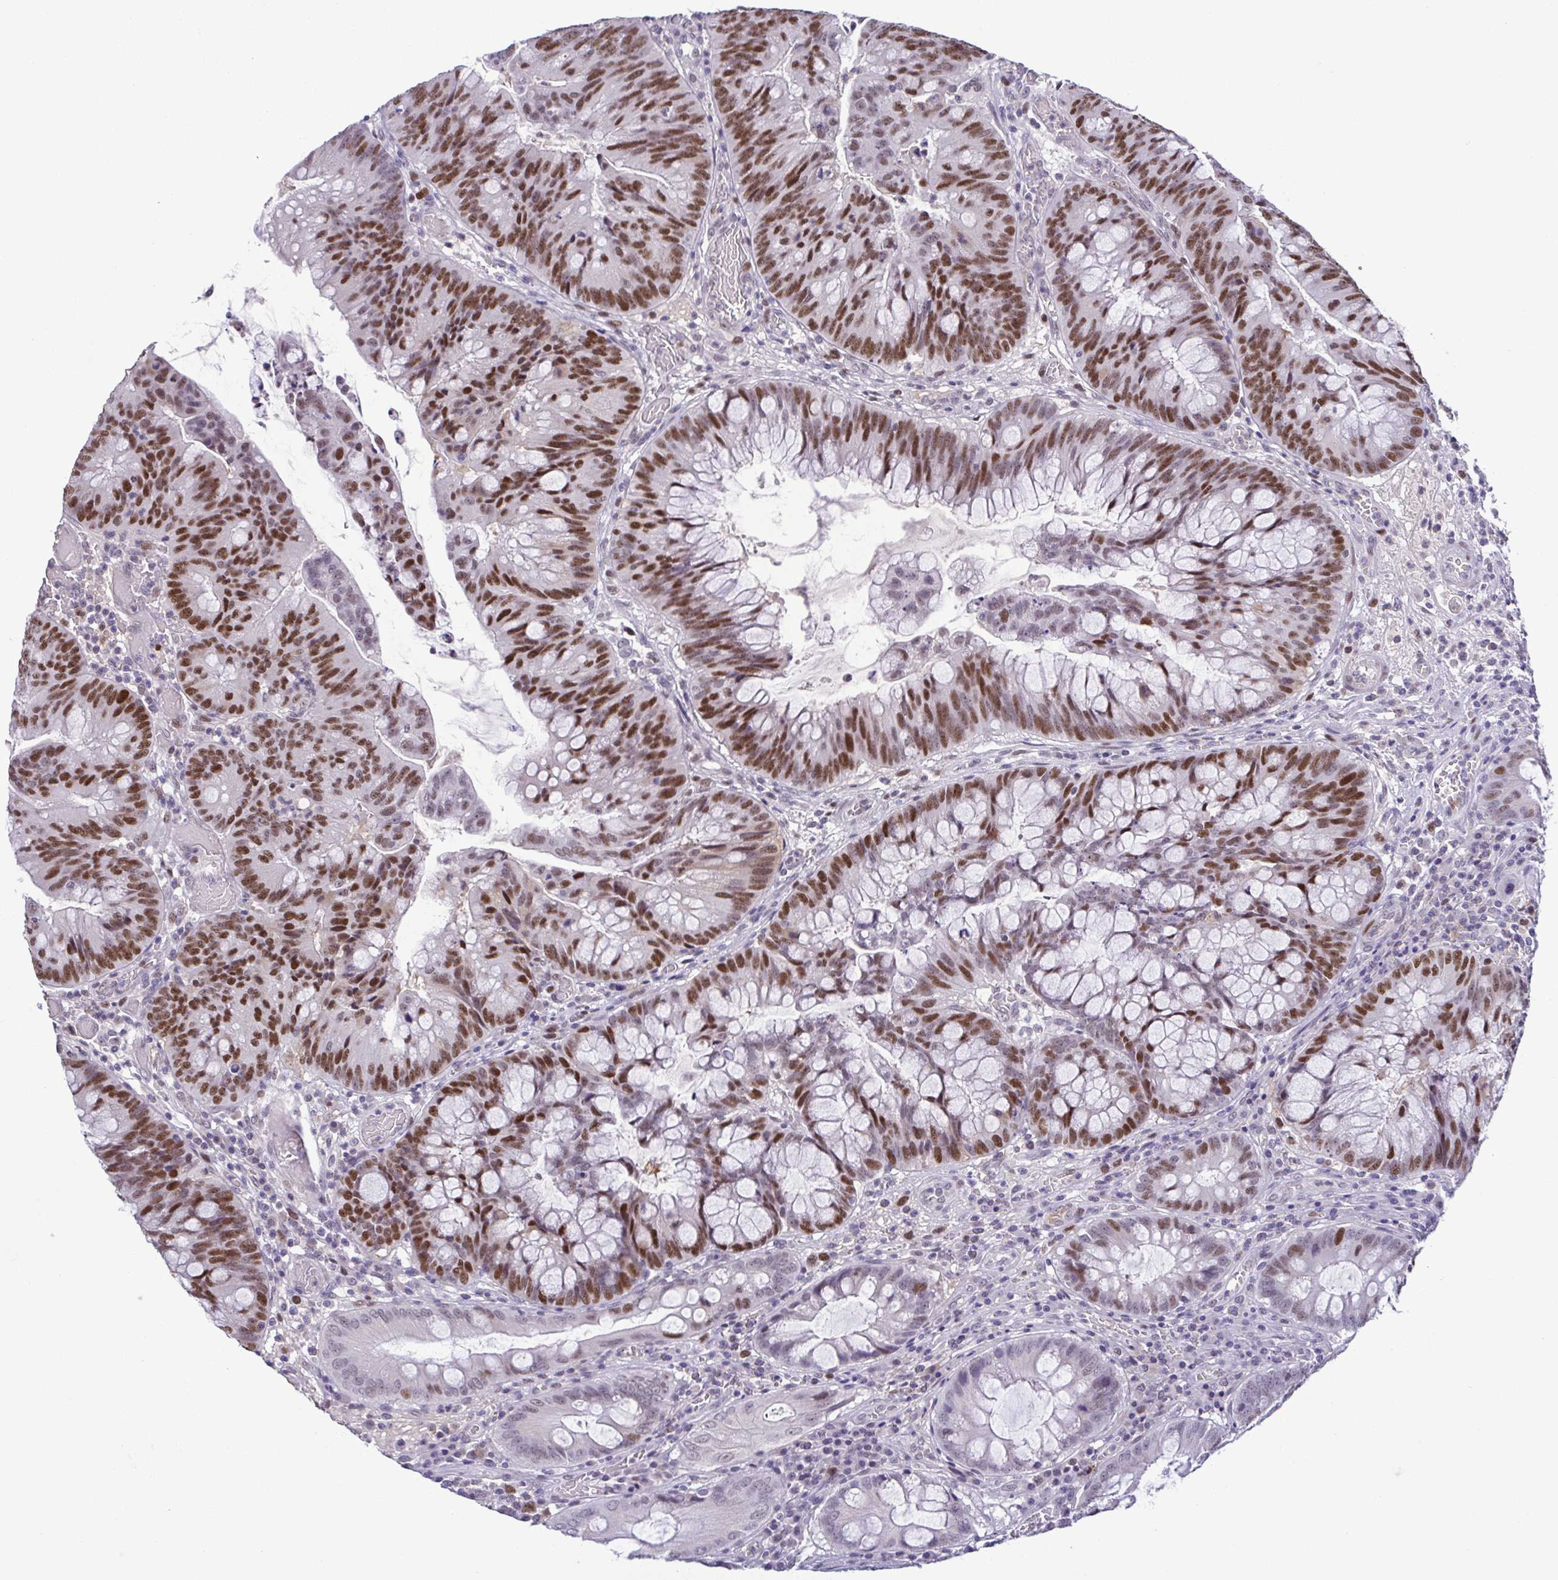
{"staining": {"intensity": "moderate", "quantity": ">75%", "location": "nuclear"}, "tissue": "colorectal cancer", "cell_type": "Tumor cells", "image_type": "cancer", "snomed": [{"axis": "morphology", "description": "Adenocarcinoma, NOS"}, {"axis": "topography", "description": "Colon"}], "caption": "The image shows a brown stain indicating the presence of a protein in the nuclear of tumor cells in colorectal adenocarcinoma.", "gene": "TIPIN", "patient": {"sex": "male", "age": 62}}